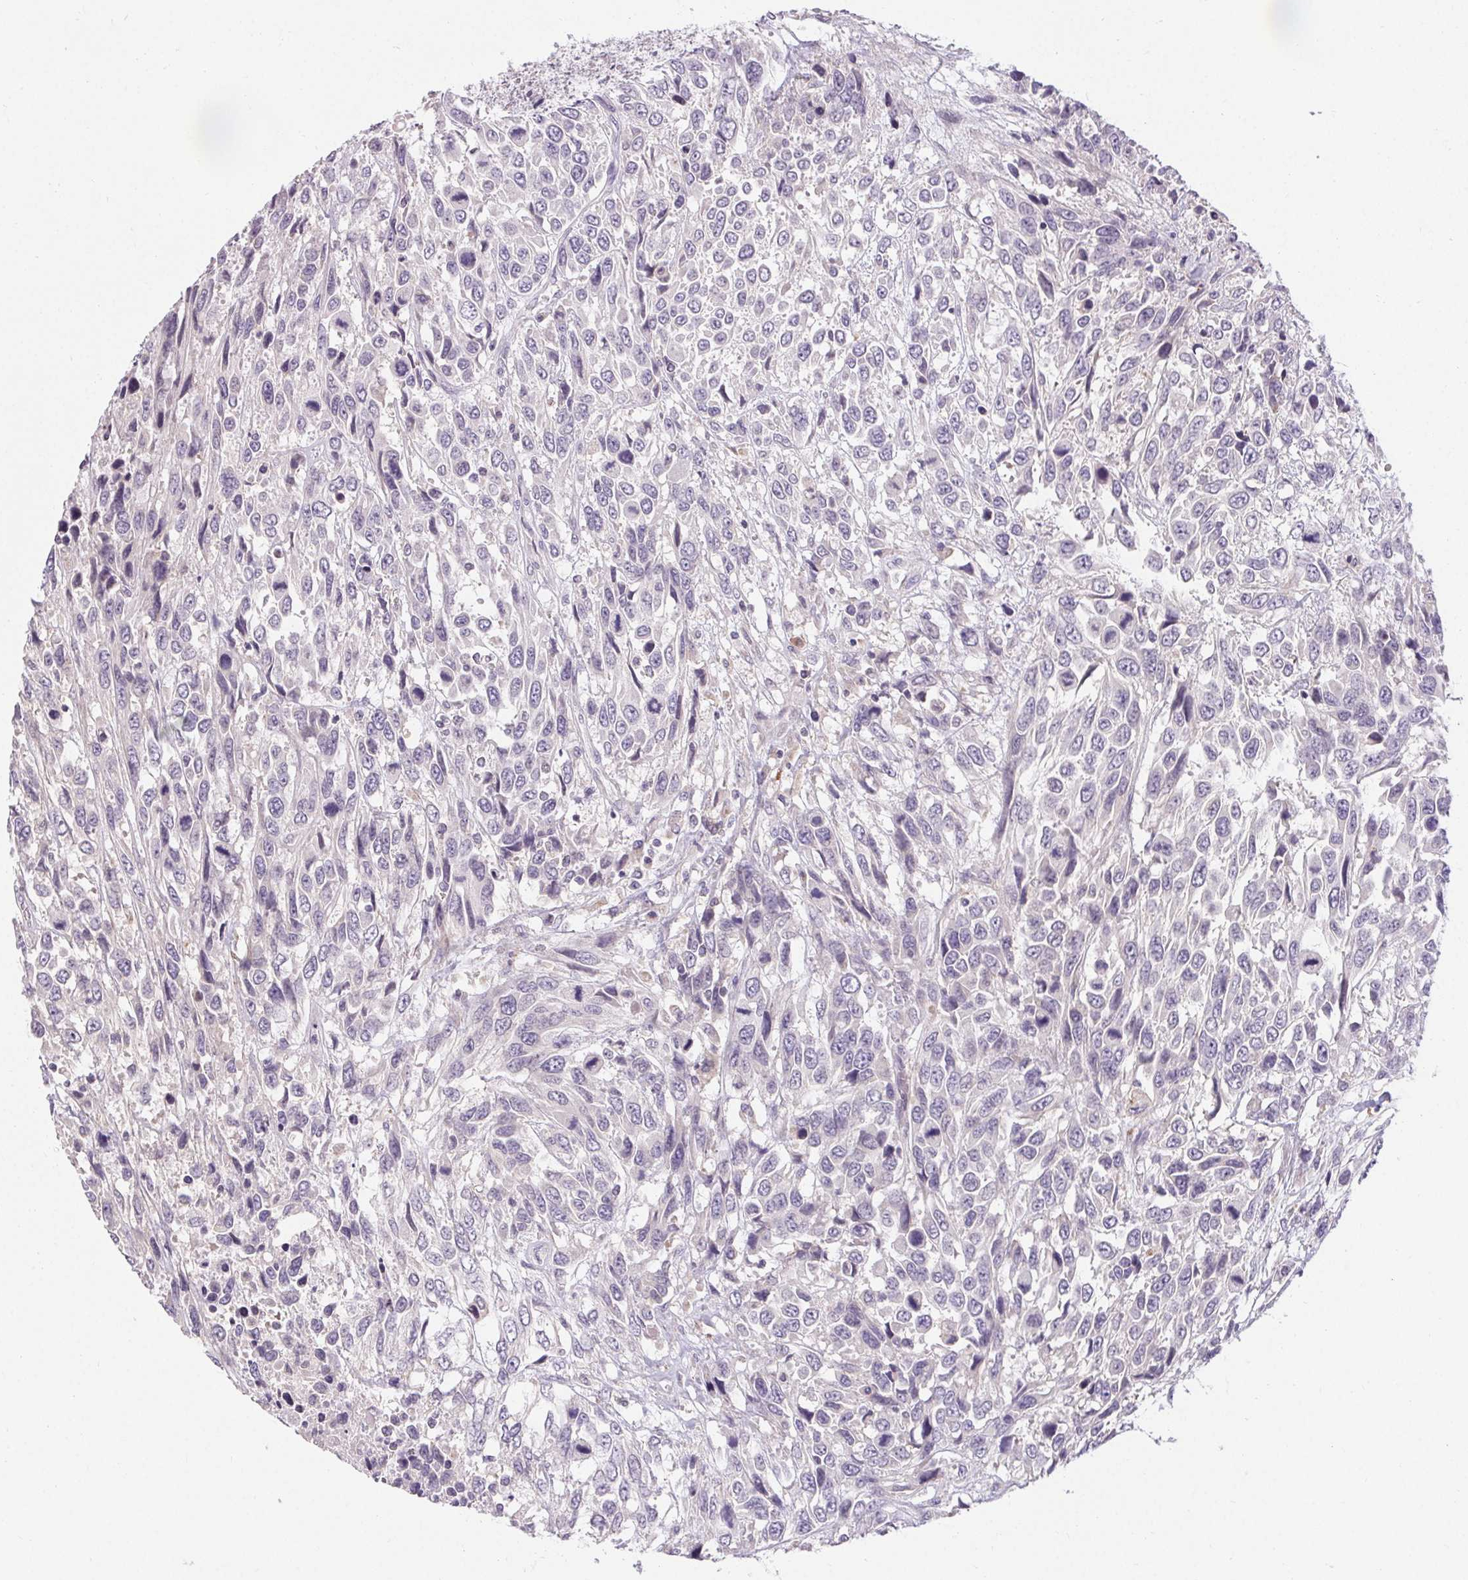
{"staining": {"intensity": "negative", "quantity": "none", "location": "none"}, "tissue": "urothelial cancer", "cell_type": "Tumor cells", "image_type": "cancer", "snomed": [{"axis": "morphology", "description": "Urothelial carcinoma, High grade"}, {"axis": "topography", "description": "Urinary bladder"}], "caption": "There is no significant positivity in tumor cells of urothelial cancer.", "gene": "TMEM52B", "patient": {"sex": "female", "age": 70}}